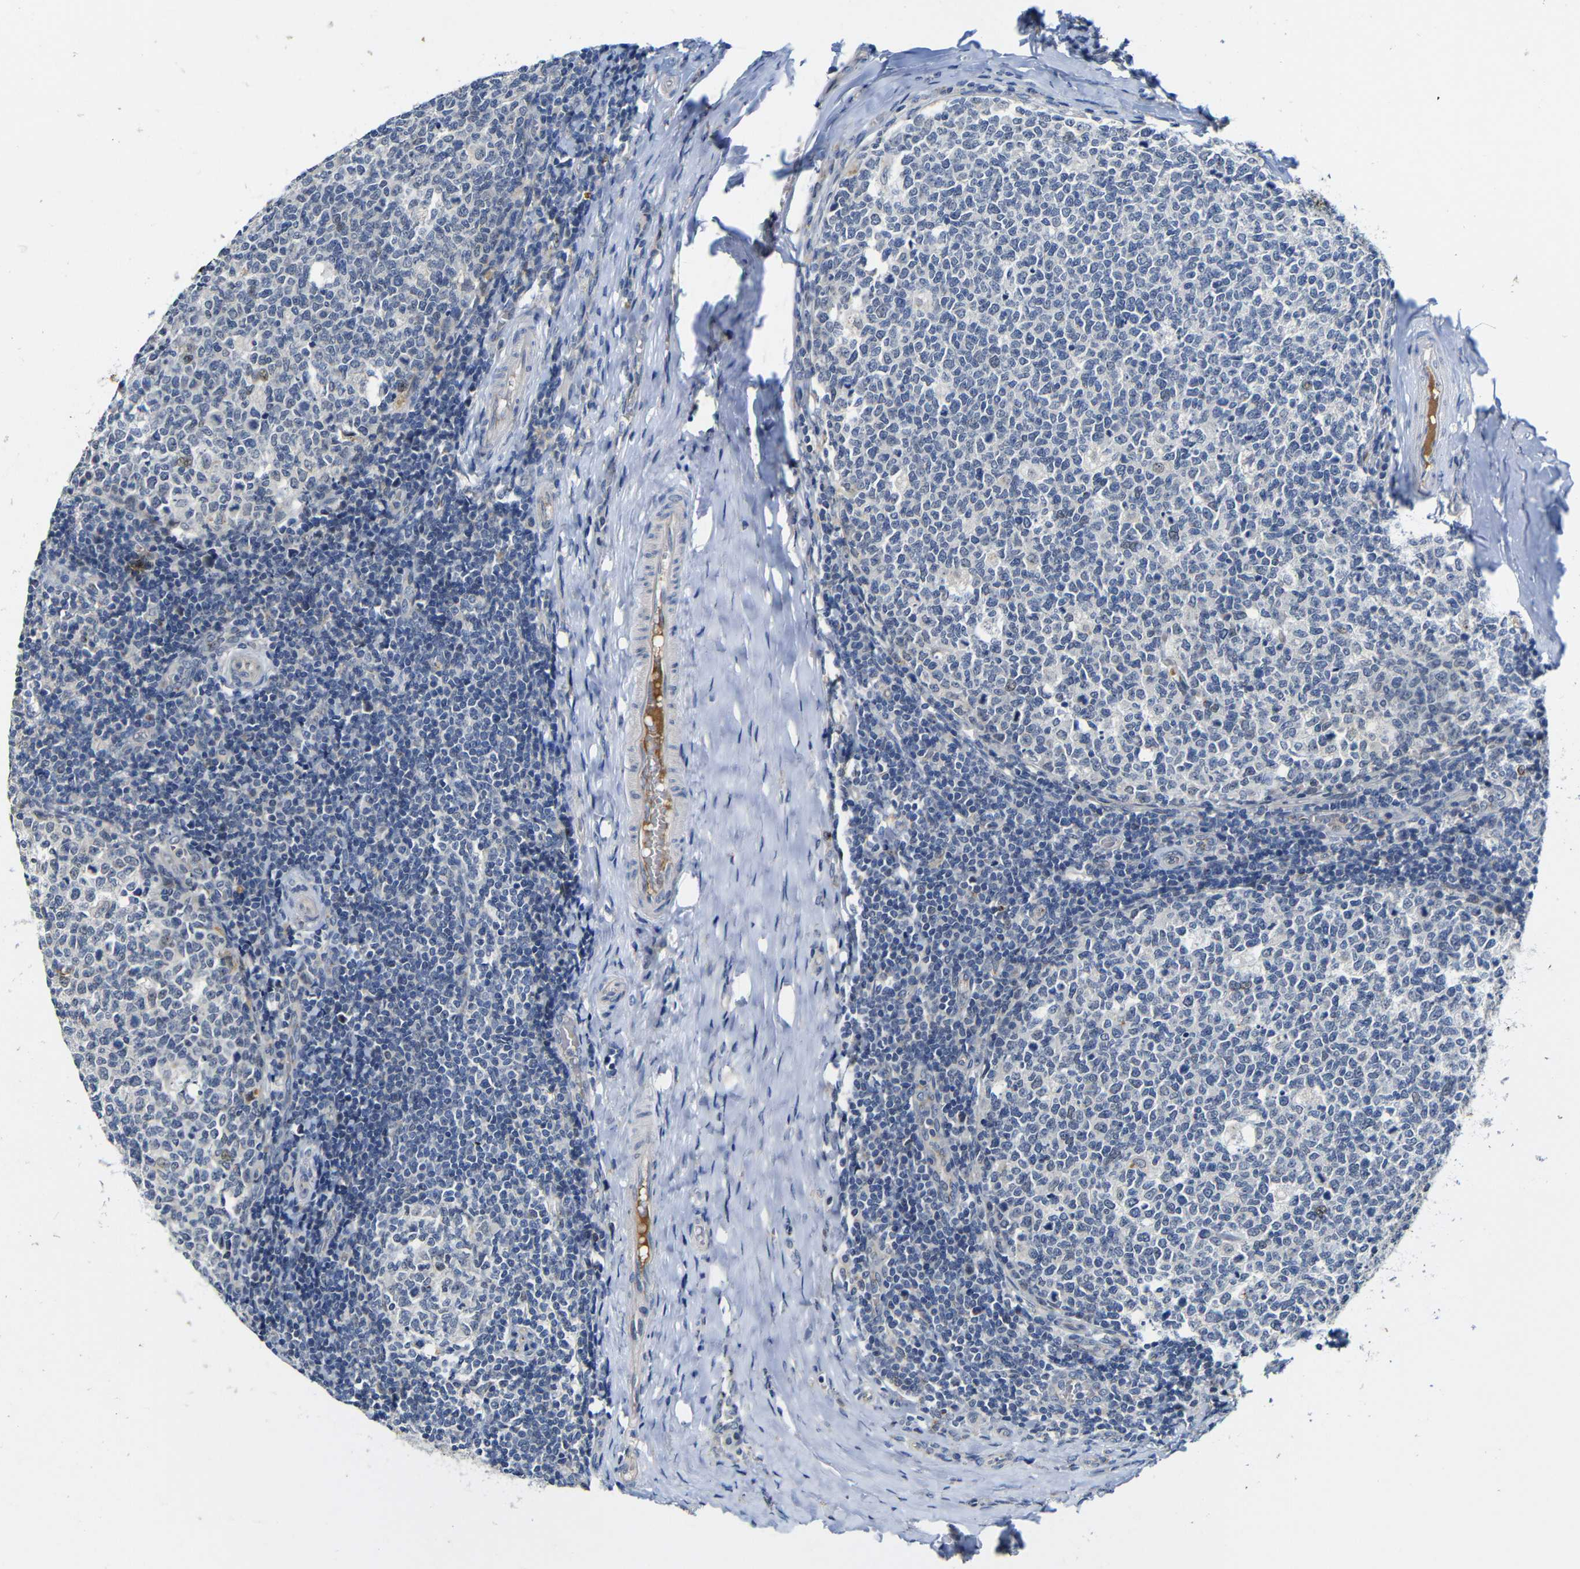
{"staining": {"intensity": "negative", "quantity": "none", "location": "none"}, "tissue": "tonsil", "cell_type": "Germinal center cells", "image_type": "normal", "snomed": [{"axis": "morphology", "description": "Normal tissue, NOS"}, {"axis": "topography", "description": "Tonsil"}], "caption": "IHC of unremarkable tonsil shows no positivity in germinal center cells.", "gene": "FURIN", "patient": {"sex": "female", "age": 19}}